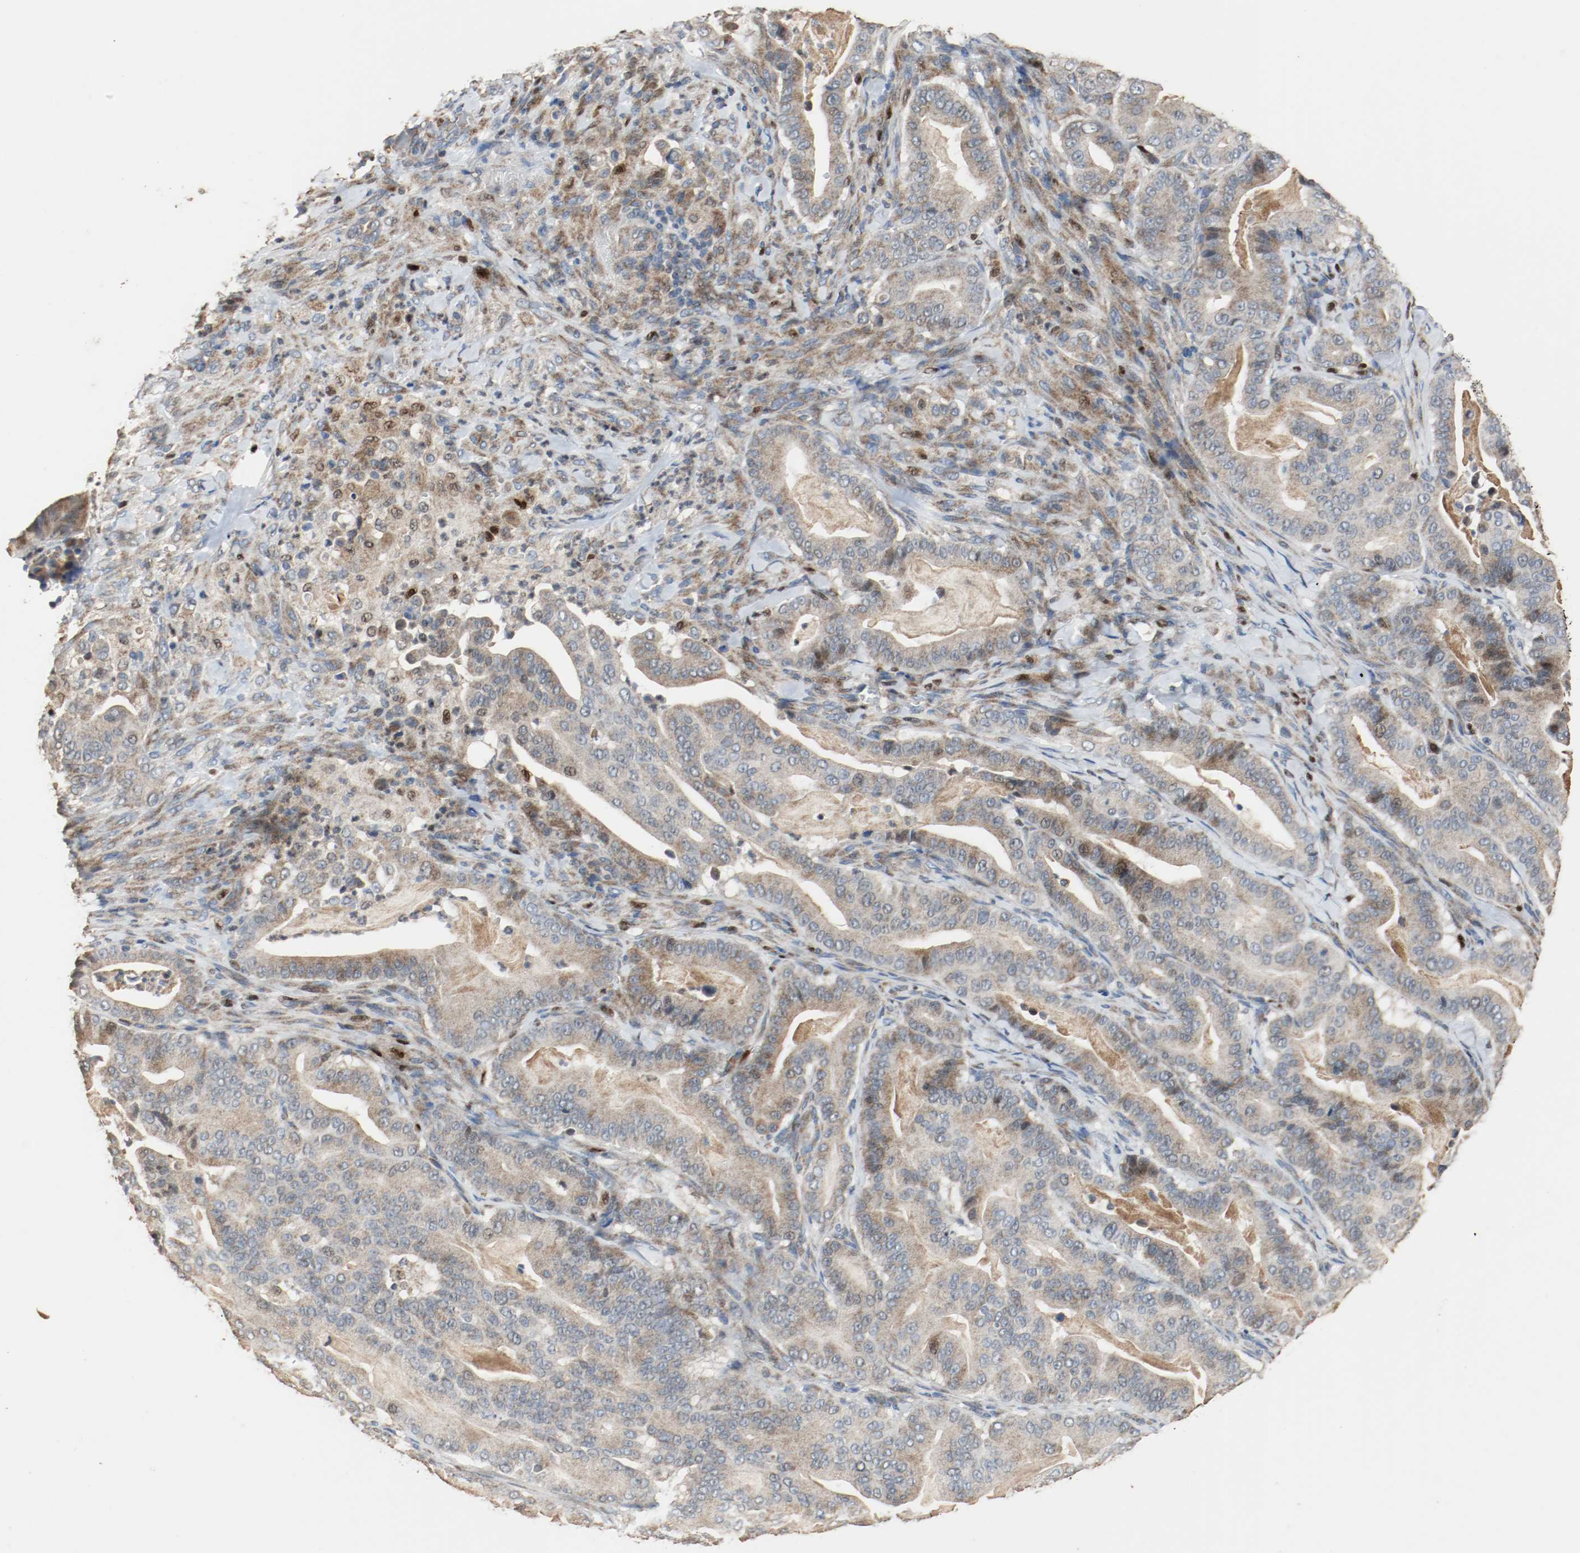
{"staining": {"intensity": "moderate", "quantity": ">75%", "location": "cytoplasmic/membranous,nuclear"}, "tissue": "pancreatic cancer", "cell_type": "Tumor cells", "image_type": "cancer", "snomed": [{"axis": "morphology", "description": "Adenocarcinoma, NOS"}, {"axis": "topography", "description": "Pancreas"}], "caption": "Protein expression analysis of human pancreatic cancer reveals moderate cytoplasmic/membranous and nuclear staining in approximately >75% of tumor cells.", "gene": "ALDH4A1", "patient": {"sex": "male", "age": 63}}